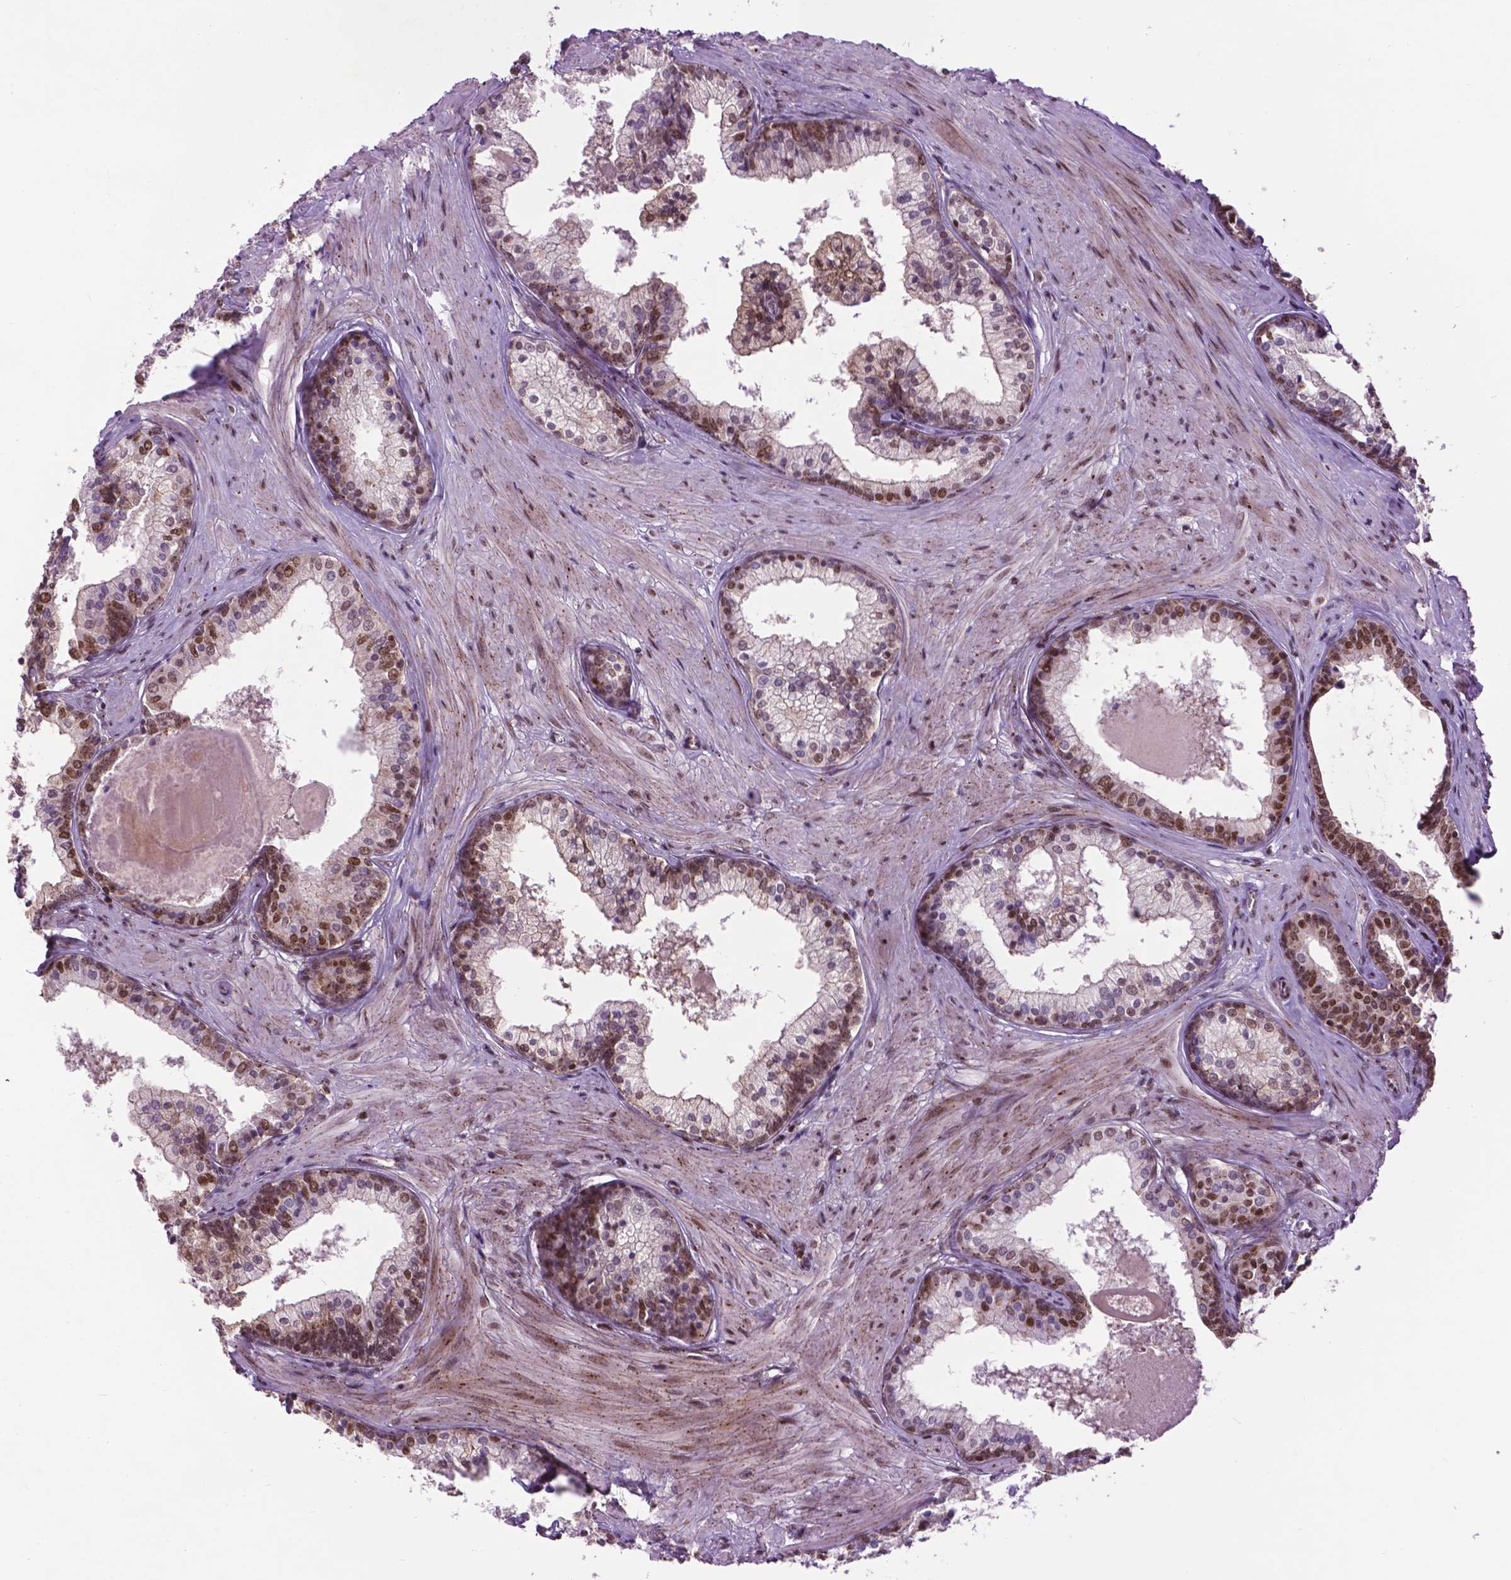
{"staining": {"intensity": "moderate", "quantity": ">75%", "location": "nuclear"}, "tissue": "prostate", "cell_type": "Glandular cells", "image_type": "normal", "snomed": [{"axis": "morphology", "description": "Normal tissue, NOS"}, {"axis": "topography", "description": "Prostate"}], "caption": "Moderate nuclear protein positivity is seen in about >75% of glandular cells in prostate. (Stains: DAB (3,3'-diaminobenzidine) in brown, nuclei in blue, Microscopy: brightfield microscopy at high magnification).", "gene": "EAF1", "patient": {"sex": "male", "age": 61}}